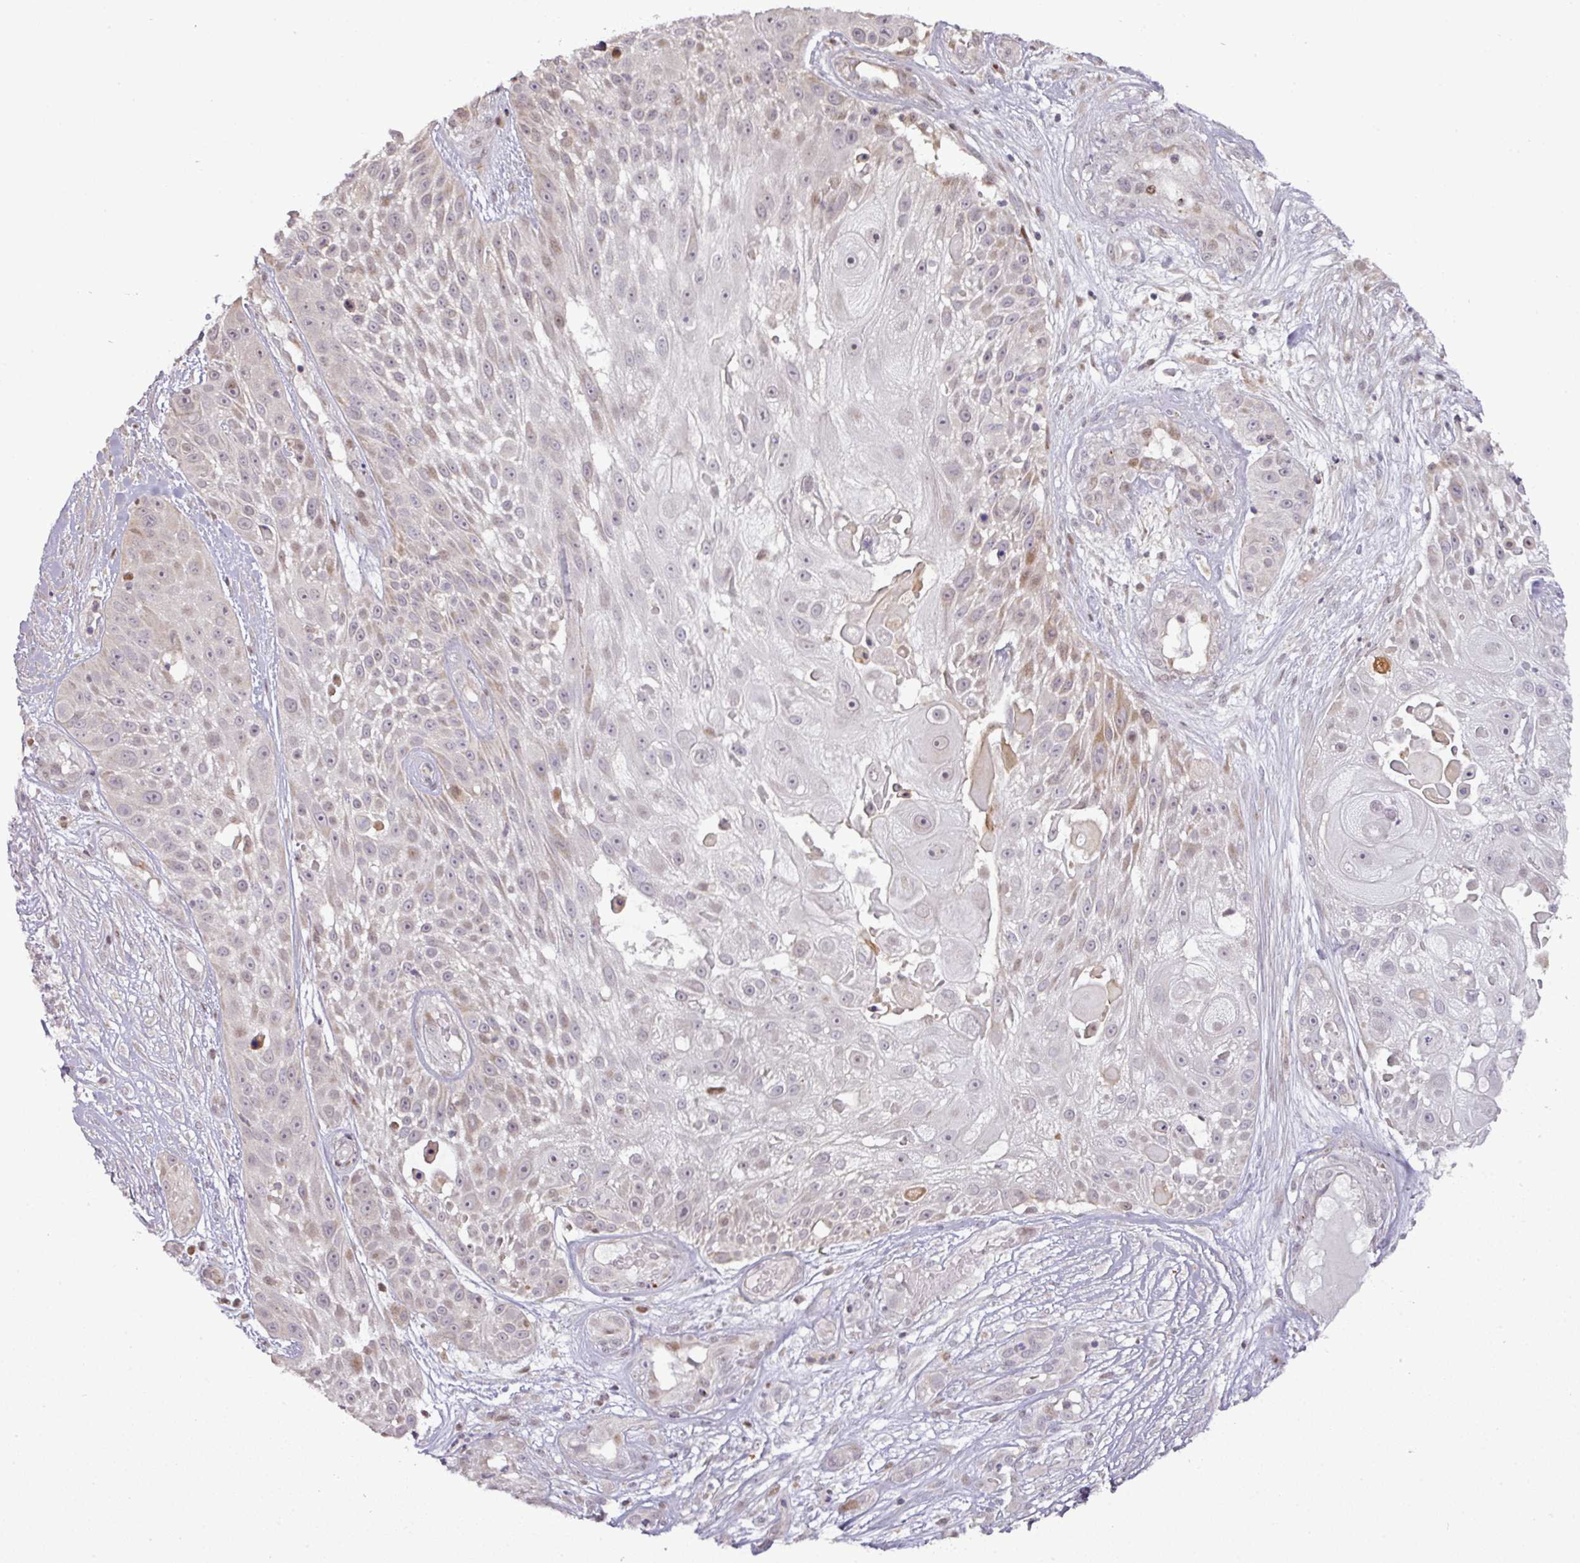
{"staining": {"intensity": "negative", "quantity": "none", "location": "none"}, "tissue": "skin cancer", "cell_type": "Tumor cells", "image_type": "cancer", "snomed": [{"axis": "morphology", "description": "Squamous cell carcinoma, NOS"}, {"axis": "topography", "description": "Skin"}], "caption": "Human skin cancer (squamous cell carcinoma) stained for a protein using immunohistochemistry displays no staining in tumor cells.", "gene": "MYSM1", "patient": {"sex": "female", "age": 86}}